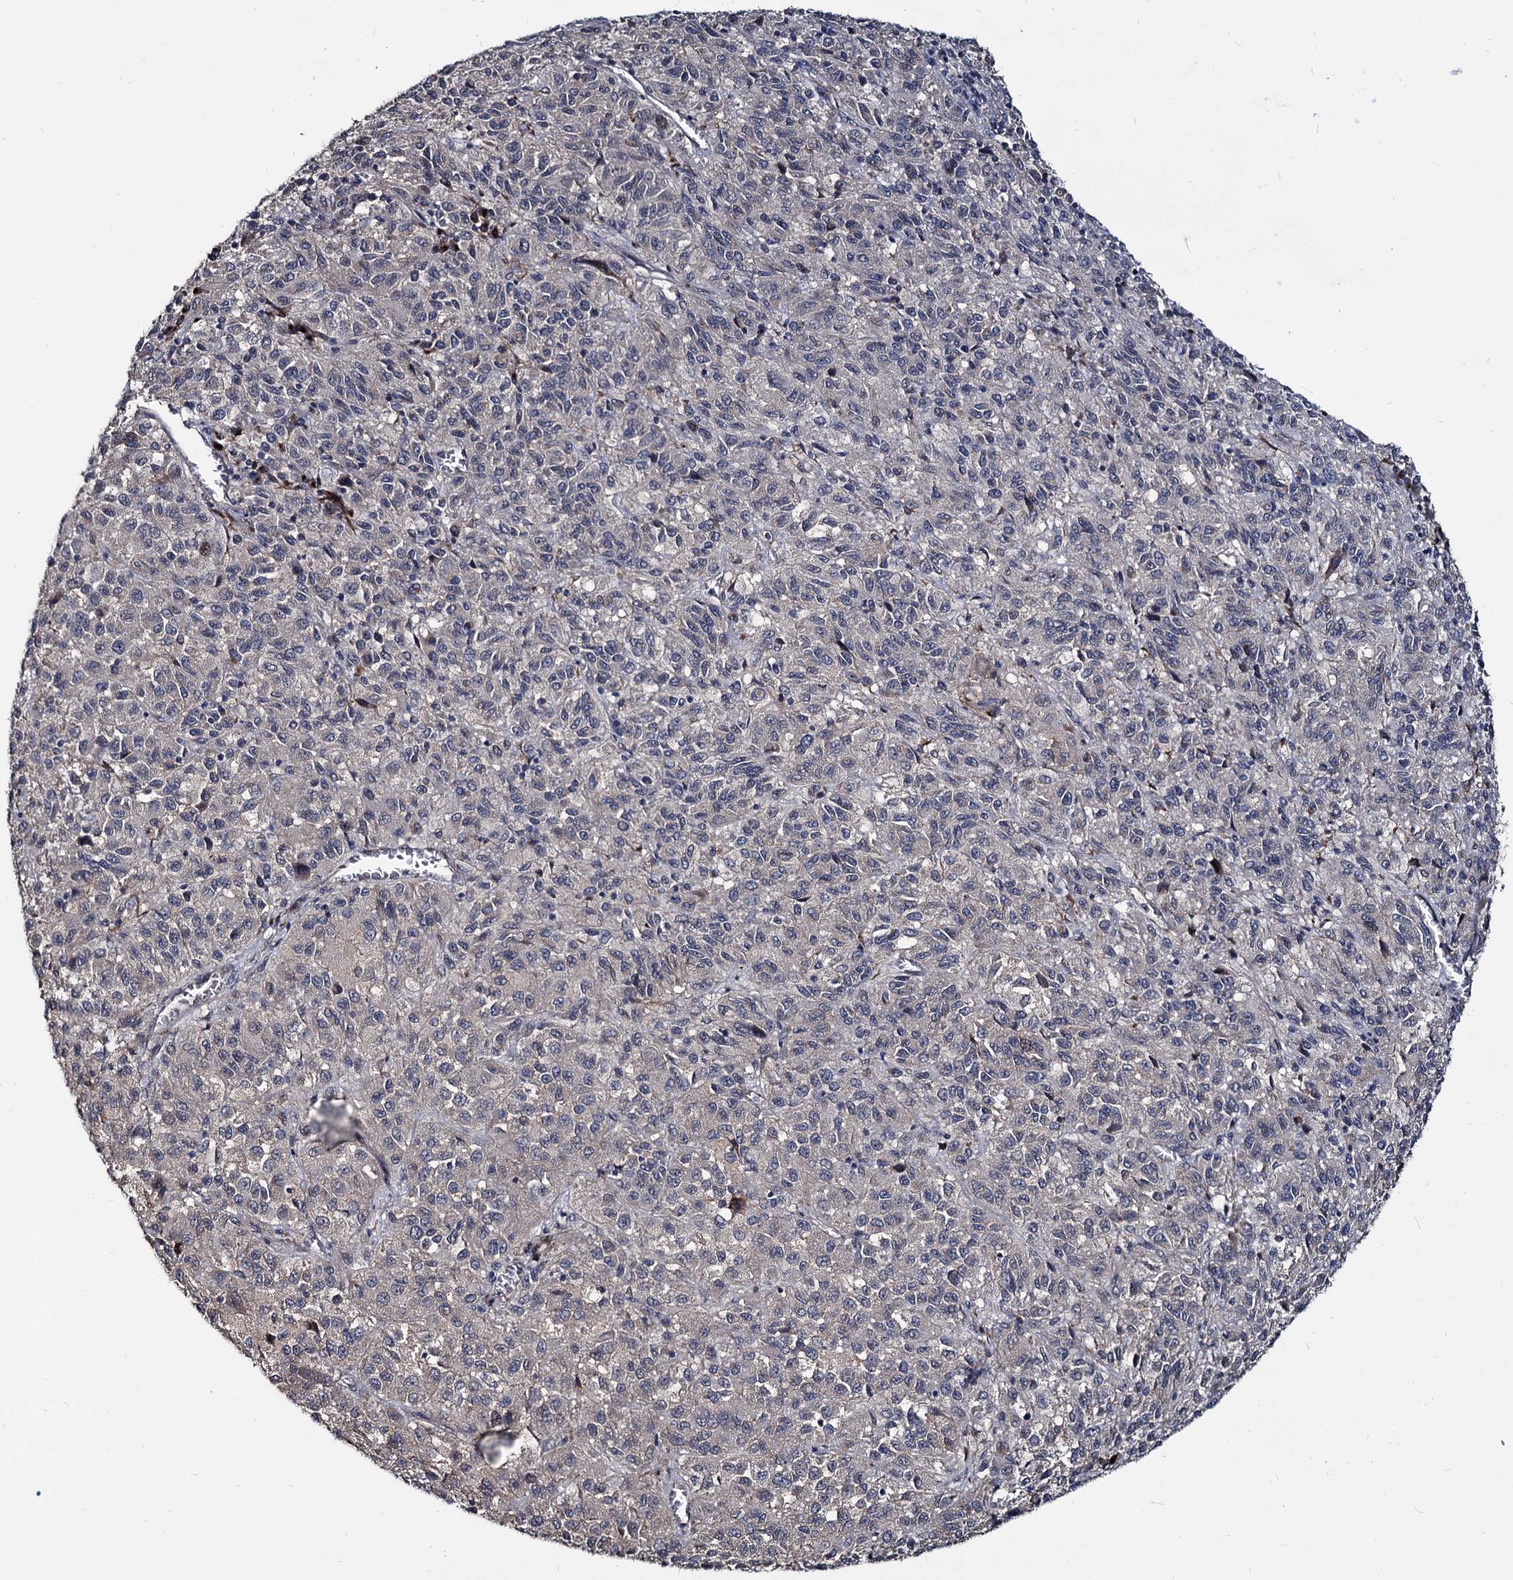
{"staining": {"intensity": "negative", "quantity": "none", "location": "none"}, "tissue": "melanoma", "cell_type": "Tumor cells", "image_type": "cancer", "snomed": [{"axis": "morphology", "description": "Malignant melanoma, Metastatic site"}, {"axis": "topography", "description": "Lung"}], "caption": "DAB (3,3'-diaminobenzidine) immunohistochemical staining of malignant melanoma (metastatic site) displays no significant positivity in tumor cells.", "gene": "SMAGP", "patient": {"sex": "male", "age": 64}}